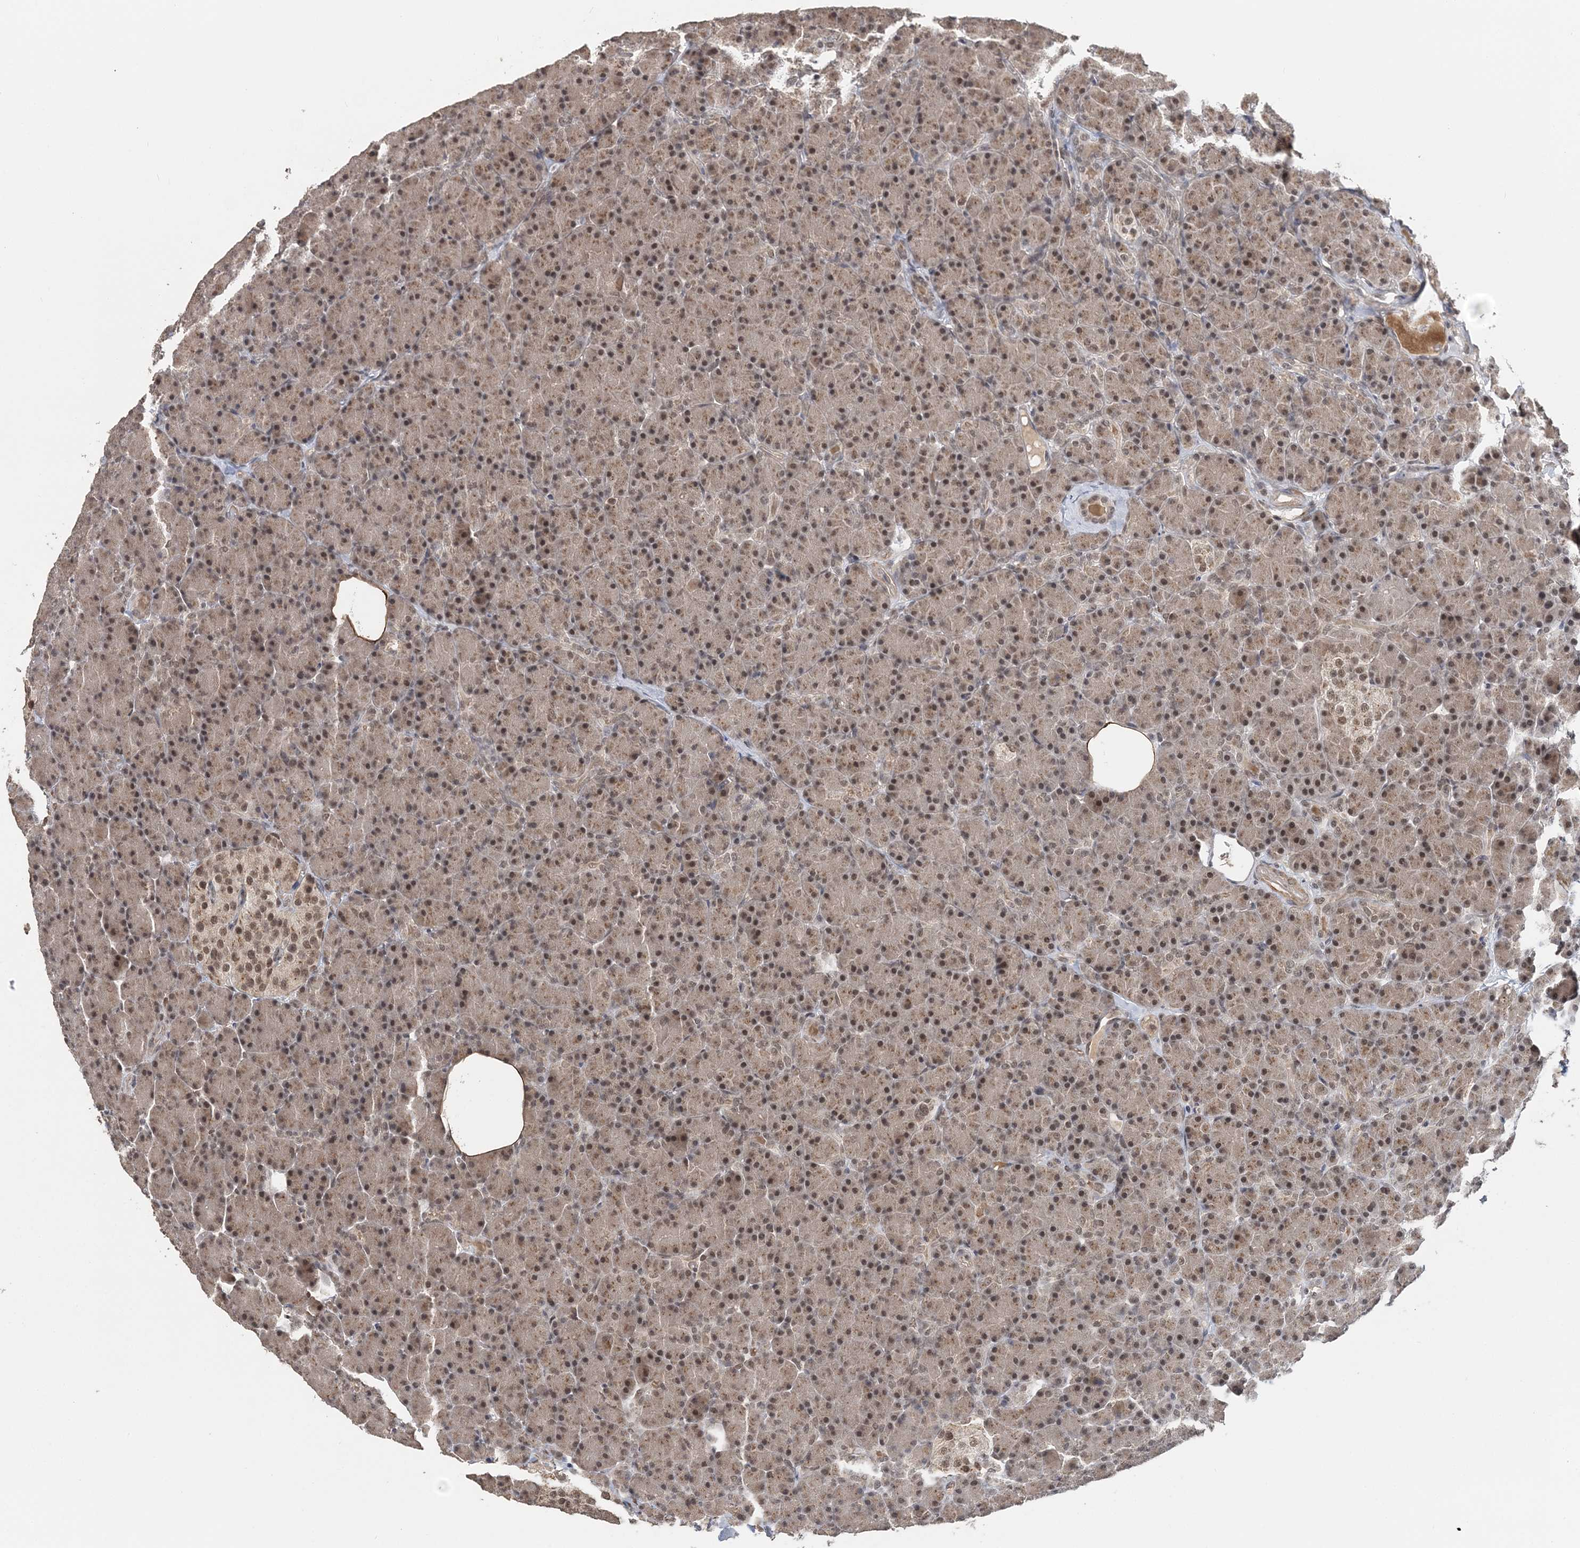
{"staining": {"intensity": "moderate", "quantity": ">75%", "location": "cytoplasmic/membranous,nuclear"}, "tissue": "pancreas", "cell_type": "Exocrine glandular cells", "image_type": "normal", "snomed": [{"axis": "morphology", "description": "Normal tissue, NOS"}, {"axis": "topography", "description": "Pancreas"}], "caption": "The photomicrograph displays immunohistochemical staining of normal pancreas. There is moderate cytoplasmic/membranous,nuclear expression is identified in about >75% of exocrine glandular cells. (Stains: DAB in brown, nuclei in blue, Microscopy: brightfield microscopy at high magnification).", "gene": "TSHZ2", "patient": {"sex": "female", "age": 43}}